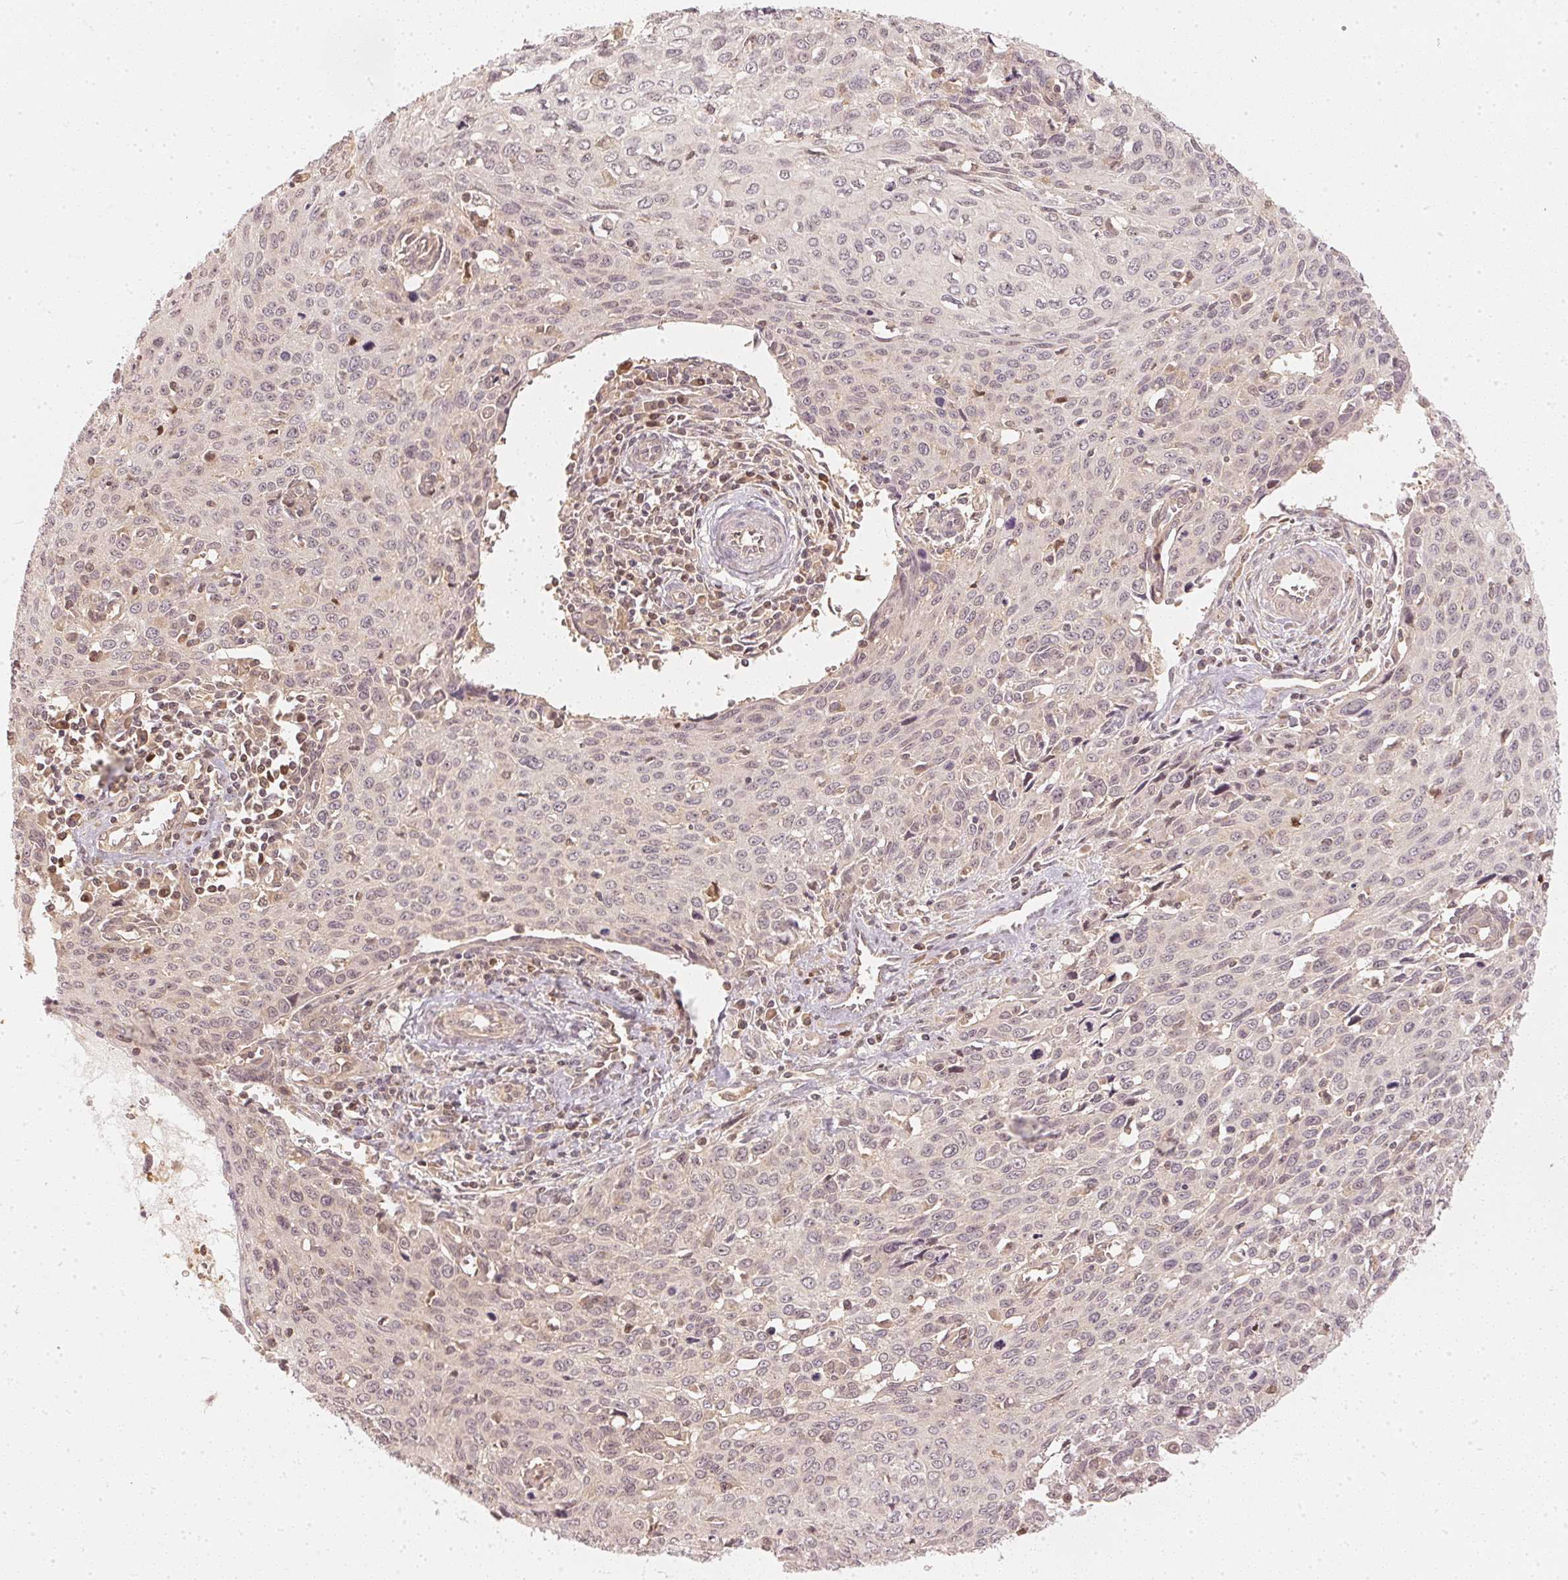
{"staining": {"intensity": "weak", "quantity": "<25%", "location": "nuclear"}, "tissue": "cervical cancer", "cell_type": "Tumor cells", "image_type": "cancer", "snomed": [{"axis": "morphology", "description": "Squamous cell carcinoma, NOS"}, {"axis": "topography", "description": "Cervix"}], "caption": "Human cervical cancer (squamous cell carcinoma) stained for a protein using immunohistochemistry (IHC) demonstrates no staining in tumor cells.", "gene": "UBE2L3", "patient": {"sex": "female", "age": 38}}